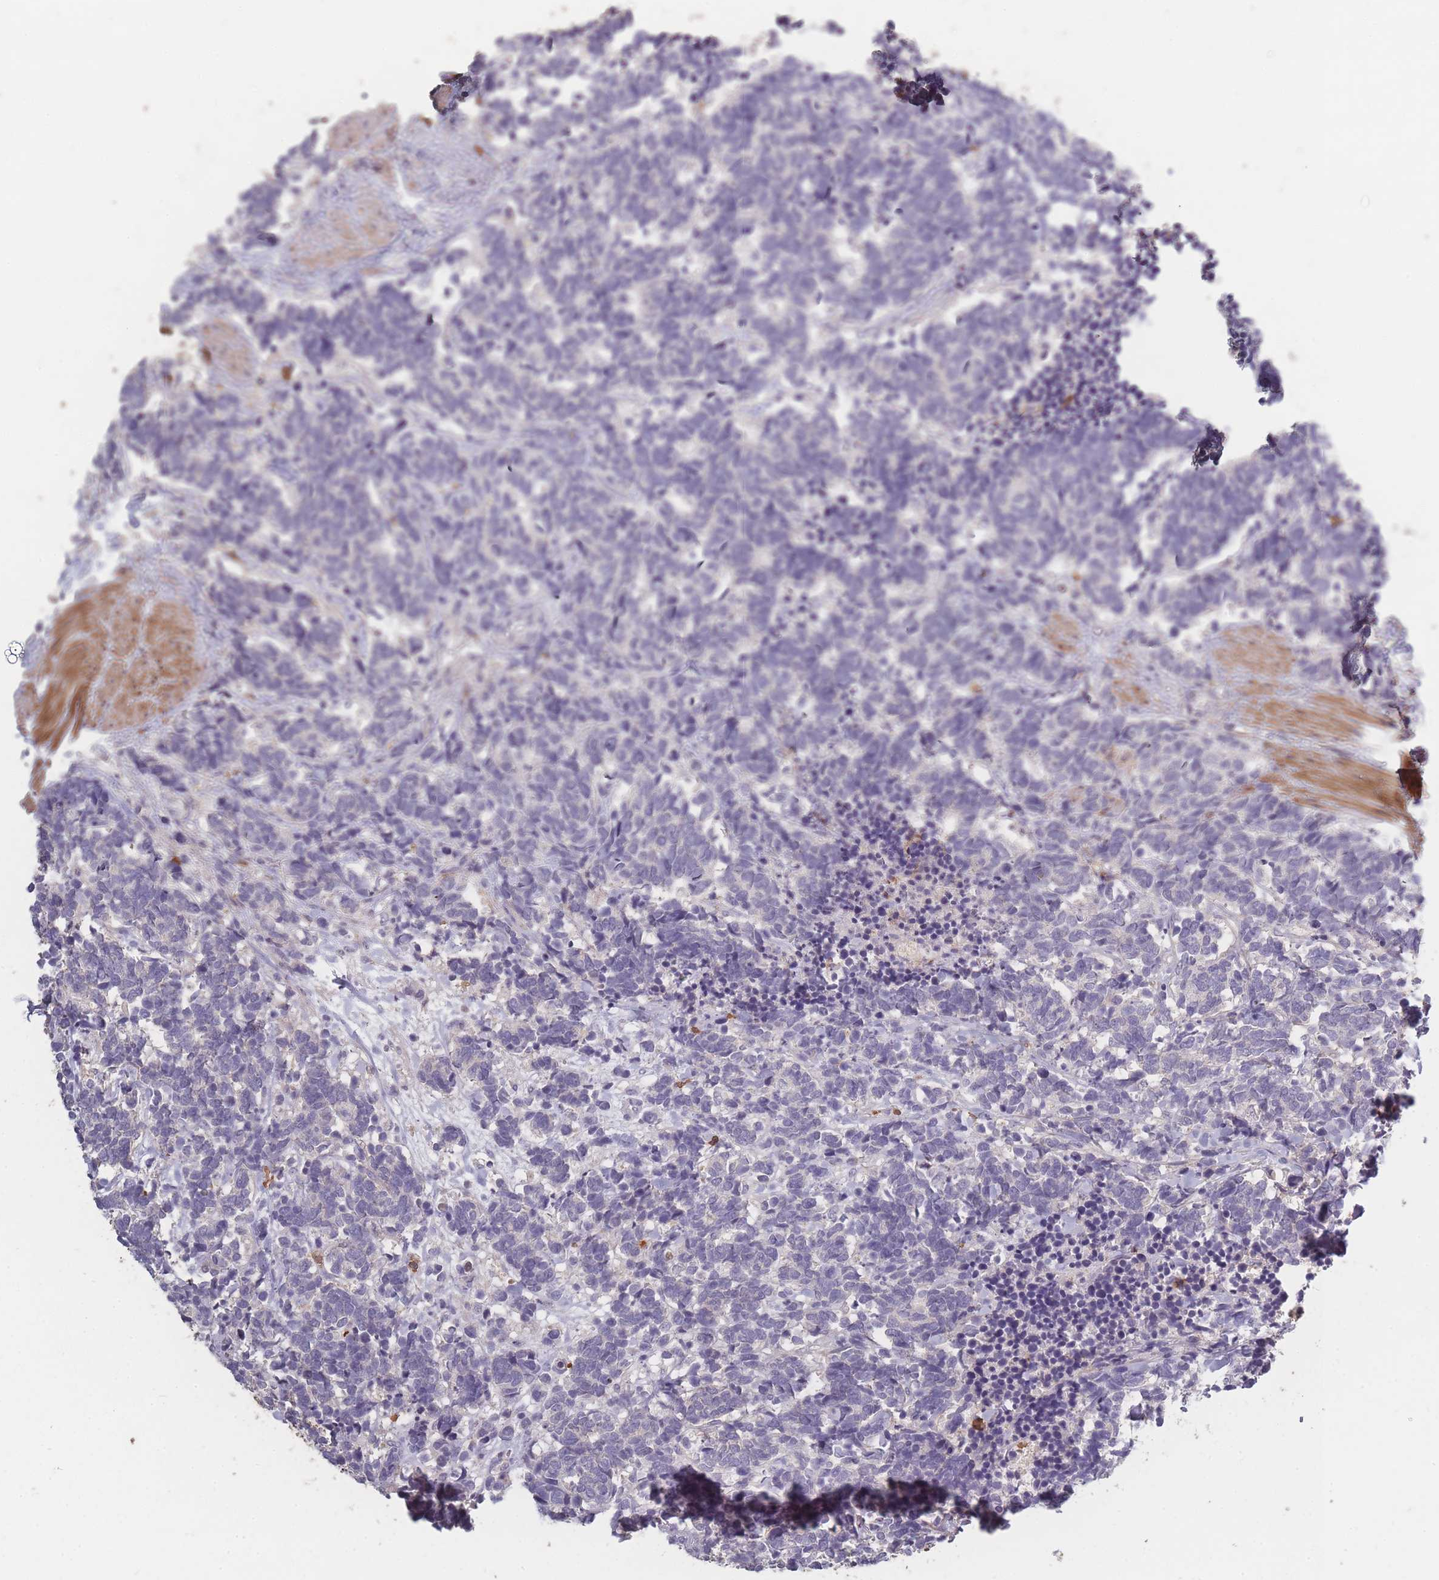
{"staining": {"intensity": "negative", "quantity": "none", "location": "none"}, "tissue": "carcinoid", "cell_type": "Tumor cells", "image_type": "cancer", "snomed": [{"axis": "morphology", "description": "Carcinoma, NOS"}, {"axis": "morphology", "description": "Carcinoid, malignant, NOS"}, {"axis": "topography", "description": "Prostate"}], "caption": "Immunohistochemical staining of carcinoma shows no significant expression in tumor cells. (IHC, brightfield microscopy, high magnification).", "gene": "BST1", "patient": {"sex": "male", "age": 57}}